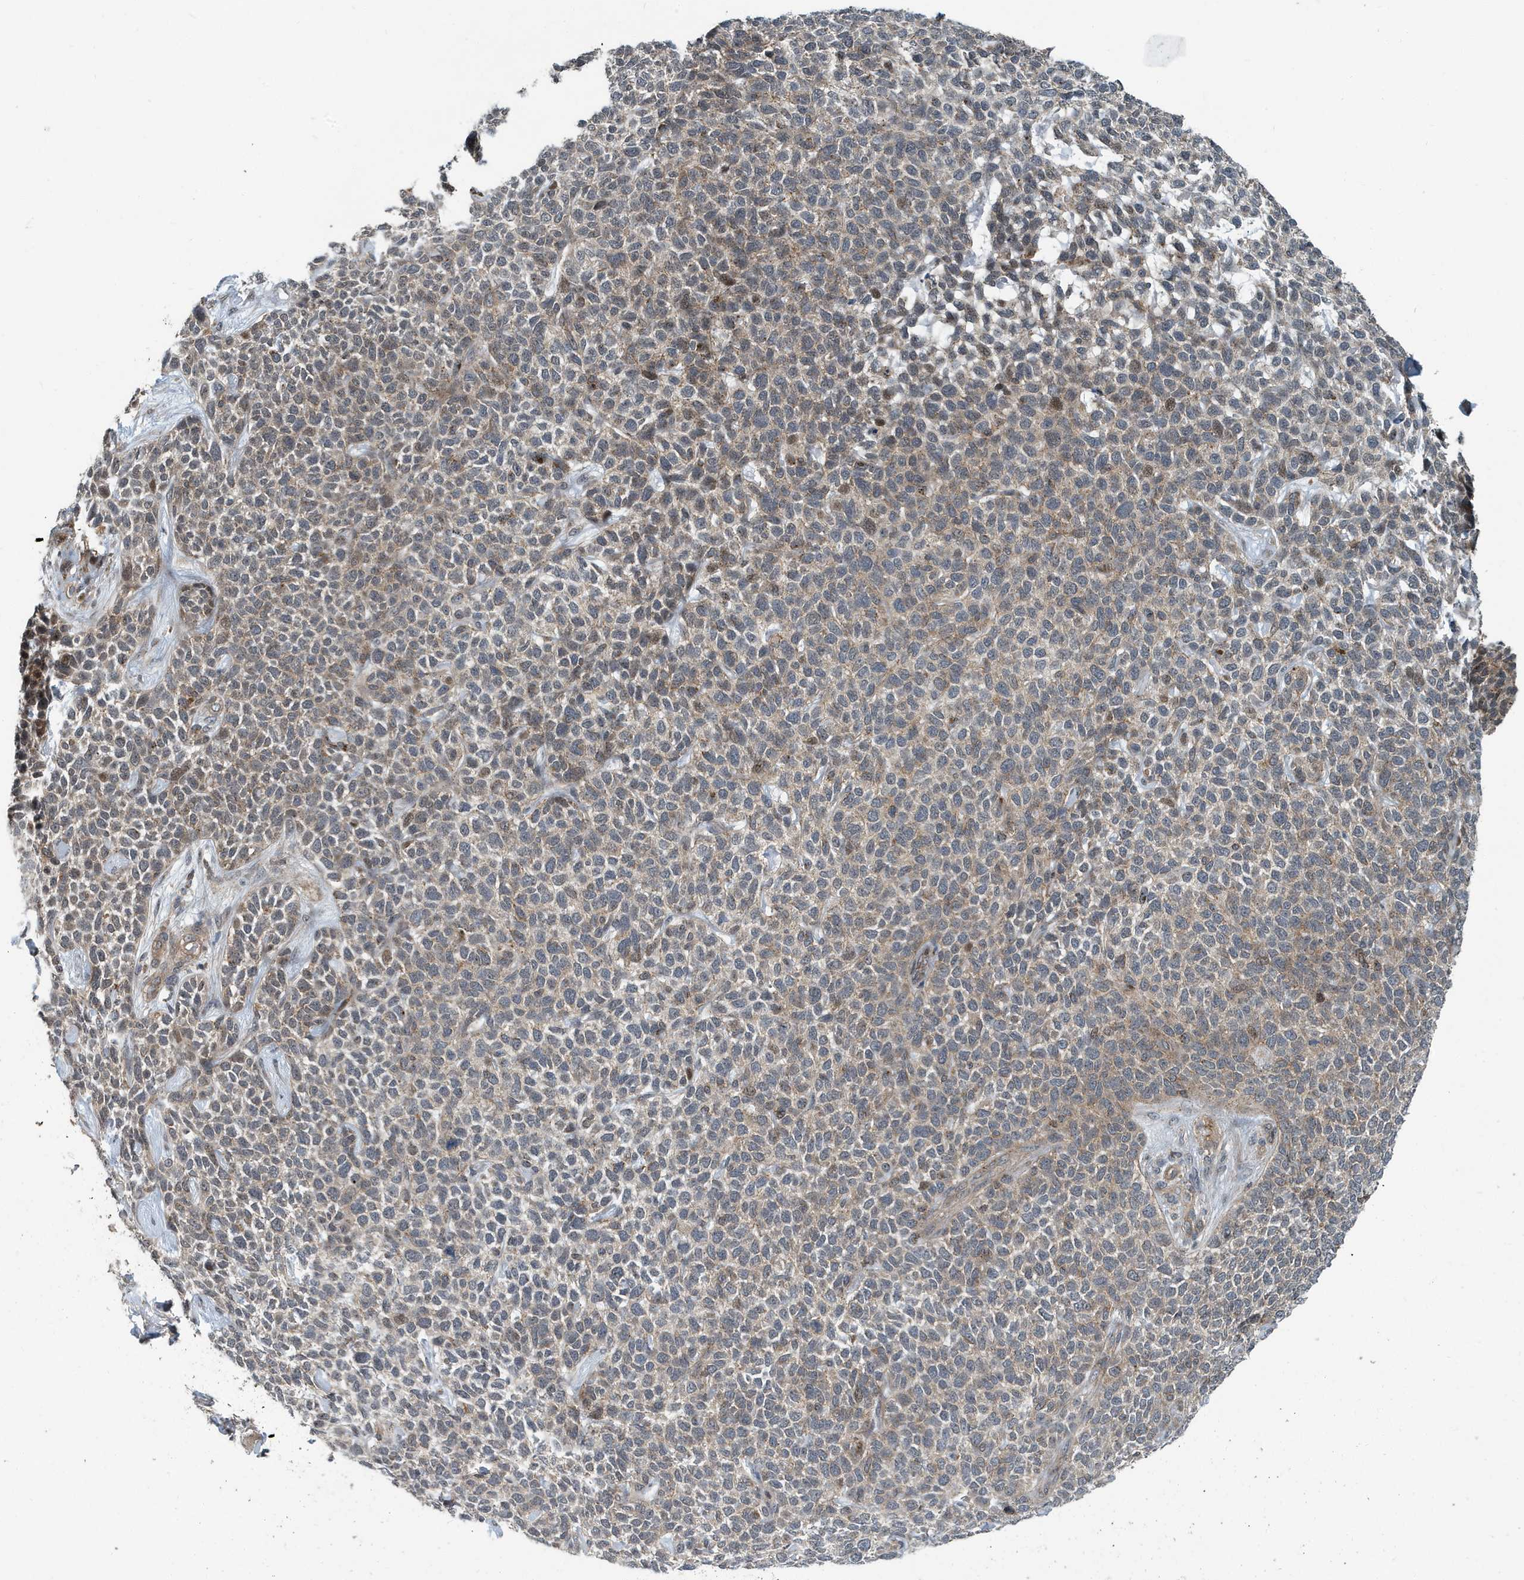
{"staining": {"intensity": "weak", "quantity": "25%-75%", "location": "cytoplasmic/membranous"}, "tissue": "skin cancer", "cell_type": "Tumor cells", "image_type": "cancer", "snomed": [{"axis": "morphology", "description": "Basal cell carcinoma"}, {"axis": "topography", "description": "Skin"}], "caption": "Tumor cells demonstrate weak cytoplasmic/membranous expression in about 25%-75% of cells in skin basal cell carcinoma.", "gene": "KIF15", "patient": {"sex": "female", "age": 84}}